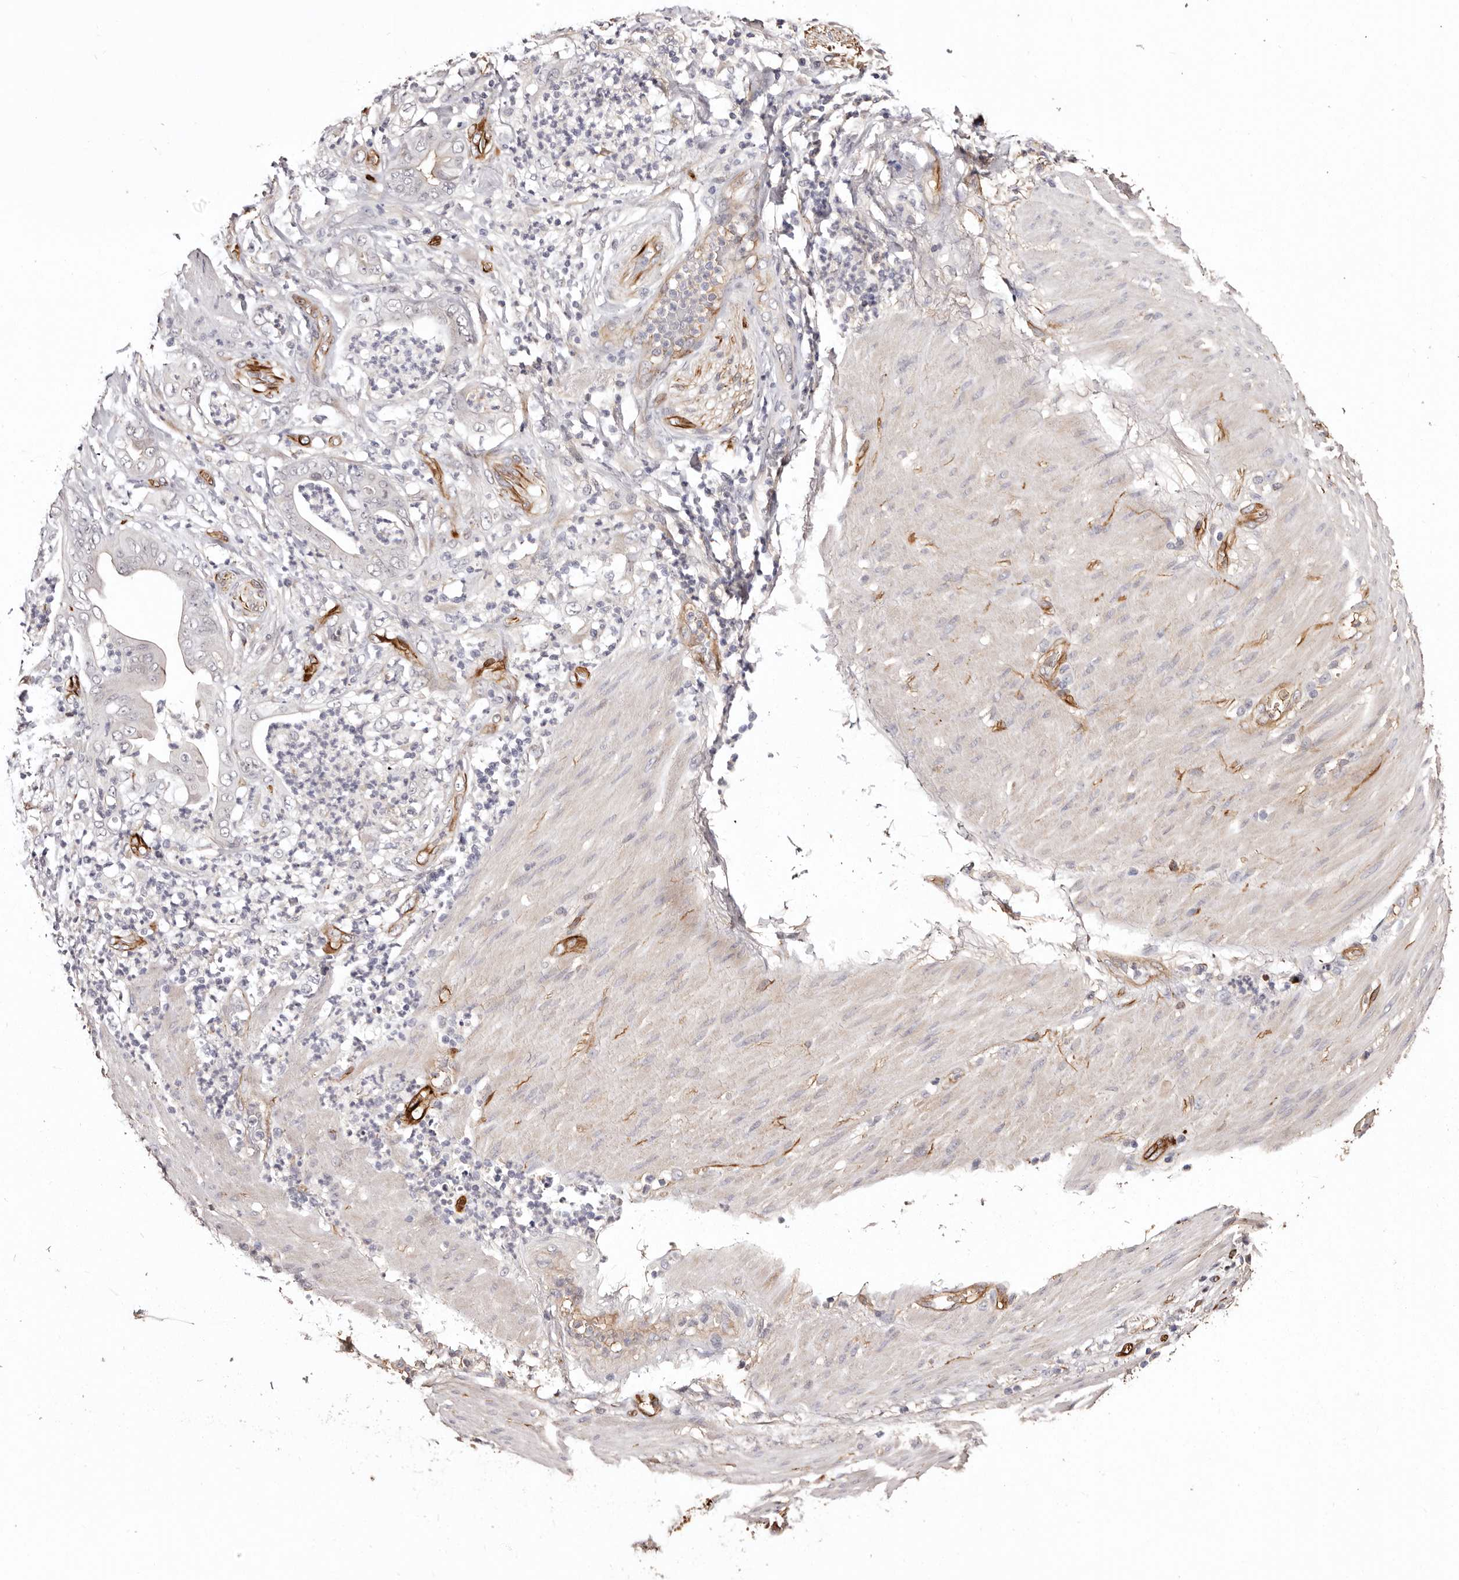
{"staining": {"intensity": "negative", "quantity": "none", "location": "none"}, "tissue": "stomach cancer", "cell_type": "Tumor cells", "image_type": "cancer", "snomed": [{"axis": "morphology", "description": "Adenocarcinoma, NOS"}, {"axis": "topography", "description": "Stomach"}], "caption": "A high-resolution photomicrograph shows immunohistochemistry (IHC) staining of stomach adenocarcinoma, which displays no significant staining in tumor cells.", "gene": "ZNF557", "patient": {"sex": "female", "age": 73}}